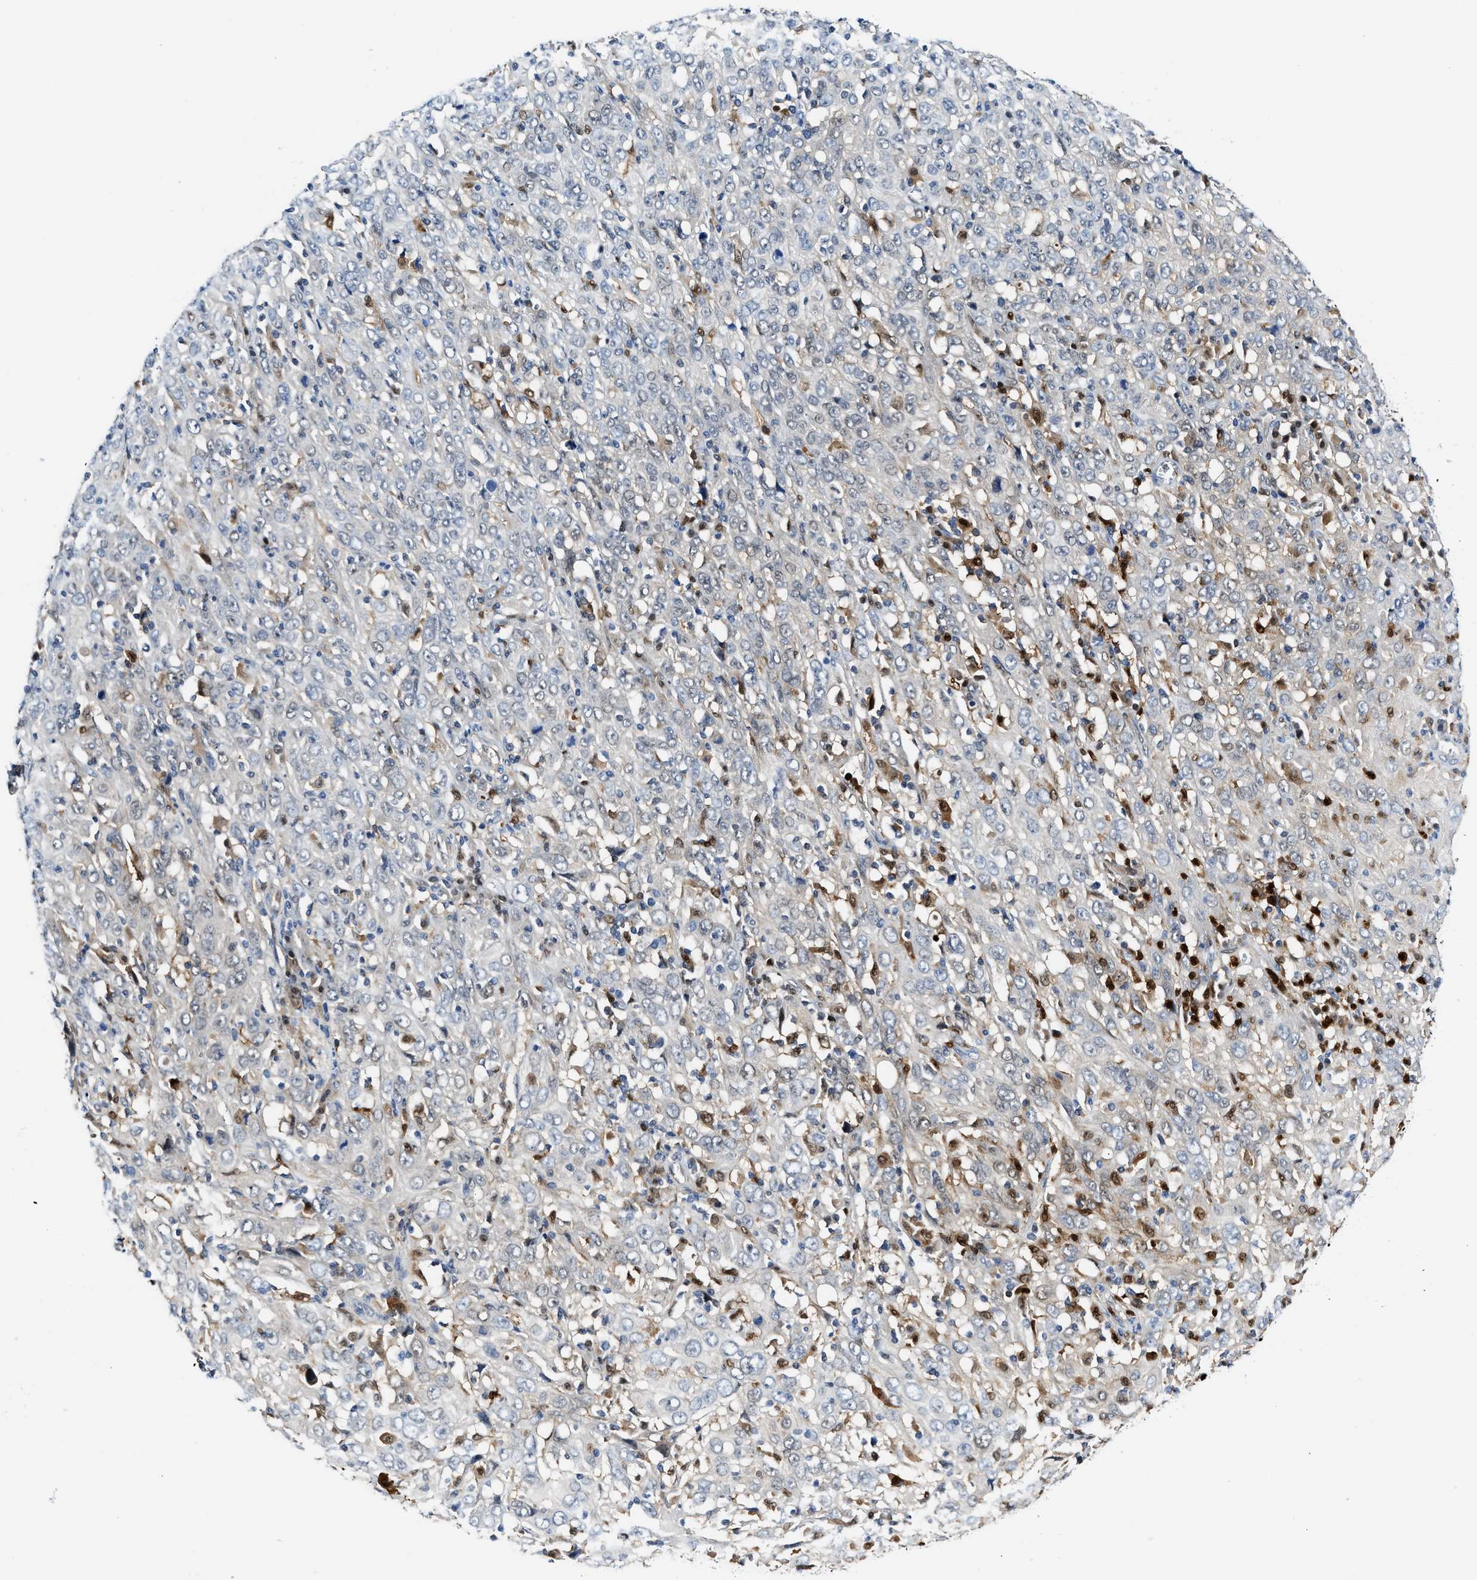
{"staining": {"intensity": "negative", "quantity": "none", "location": "none"}, "tissue": "cervical cancer", "cell_type": "Tumor cells", "image_type": "cancer", "snomed": [{"axis": "morphology", "description": "Squamous cell carcinoma, NOS"}, {"axis": "topography", "description": "Cervix"}], "caption": "IHC of cervical cancer reveals no positivity in tumor cells. (DAB immunohistochemistry (IHC) with hematoxylin counter stain).", "gene": "LTA4H", "patient": {"sex": "female", "age": 46}}